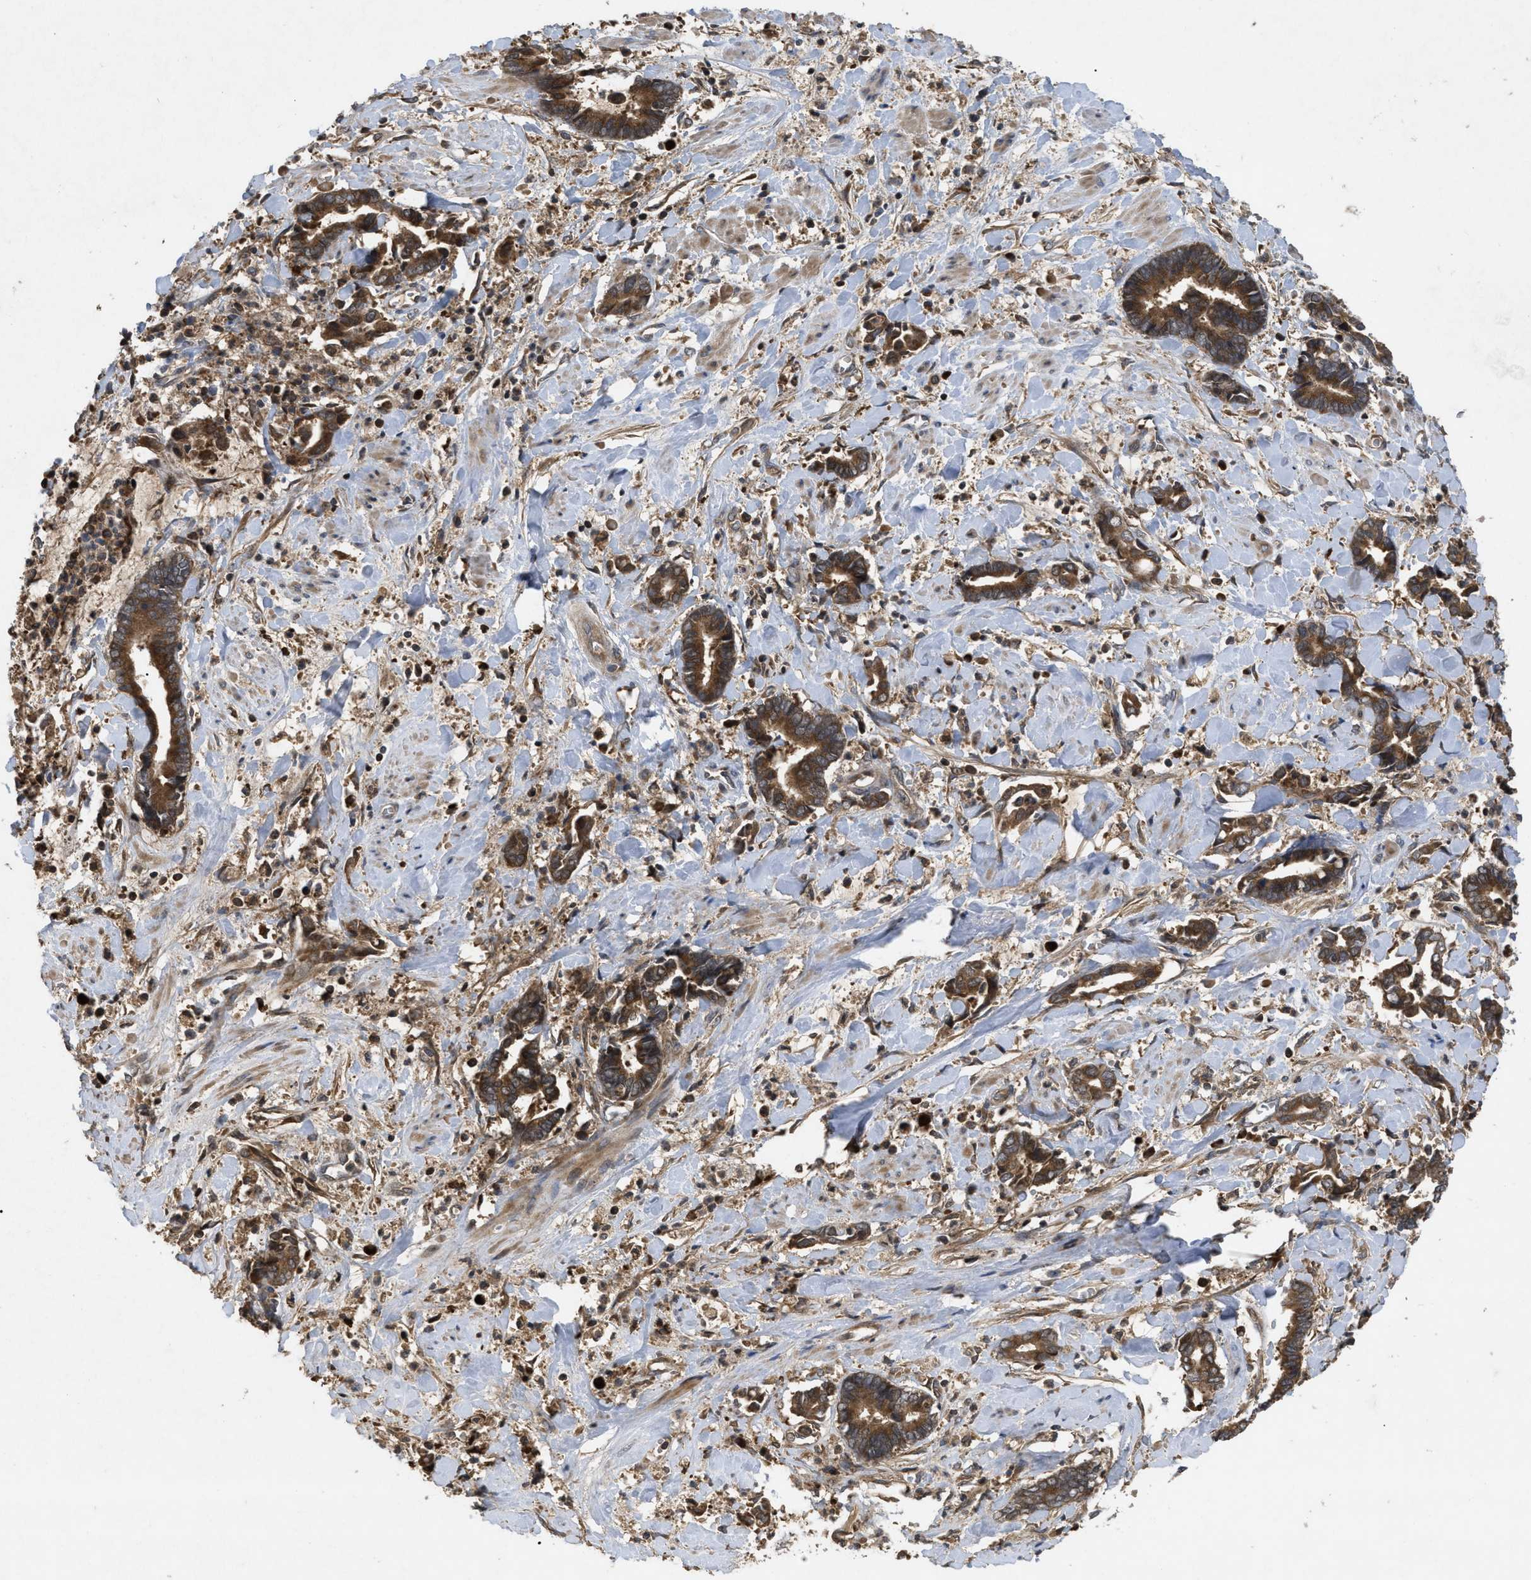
{"staining": {"intensity": "moderate", "quantity": ">75%", "location": "cytoplasmic/membranous"}, "tissue": "cervical cancer", "cell_type": "Tumor cells", "image_type": "cancer", "snomed": [{"axis": "morphology", "description": "Adenocarcinoma, NOS"}, {"axis": "topography", "description": "Cervix"}], "caption": "Protein staining by immunohistochemistry (IHC) shows moderate cytoplasmic/membranous expression in about >75% of tumor cells in cervical cancer.", "gene": "RAB2A", "patient": {"sex": "female", "age": 44}}